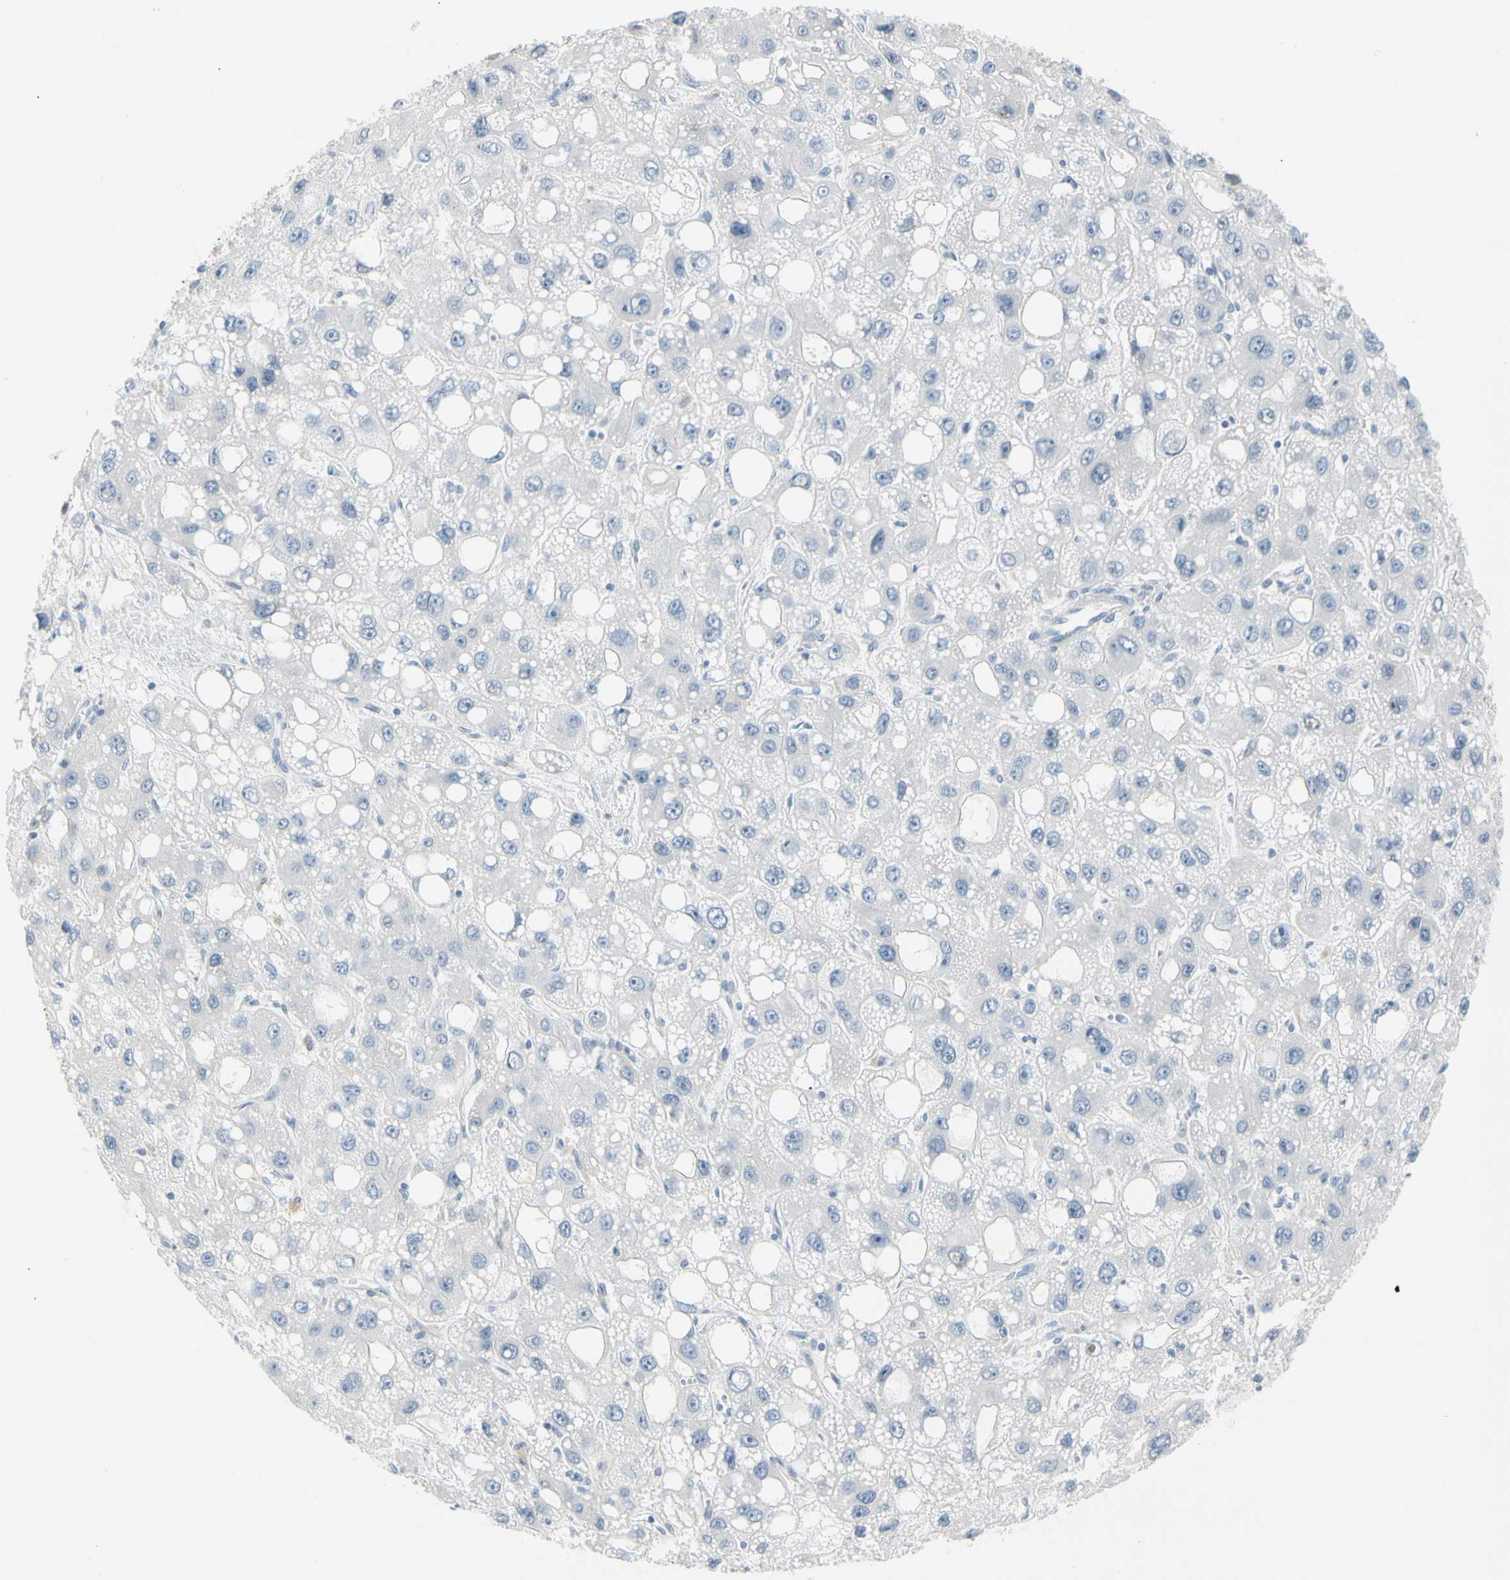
{"staining": {"intensity": "negative", "quantity": "none", "location": "none"}, "tissue": "liver cancer", "cell_type": "Tumor cells", "image_type": "cancer", "snomed": [{"axis": "morphology", "description": "Carcinoma, Hepatocellular, NOS"}, {"axis": "topography", "description": "Liver"}], "caption": "Photomicrograph shows no protein staining in tumor cells of liver hepatocellular carcinoma tissue.", "gene": "TNFSF11", "patient": {"sex": "male", "age": 55}}